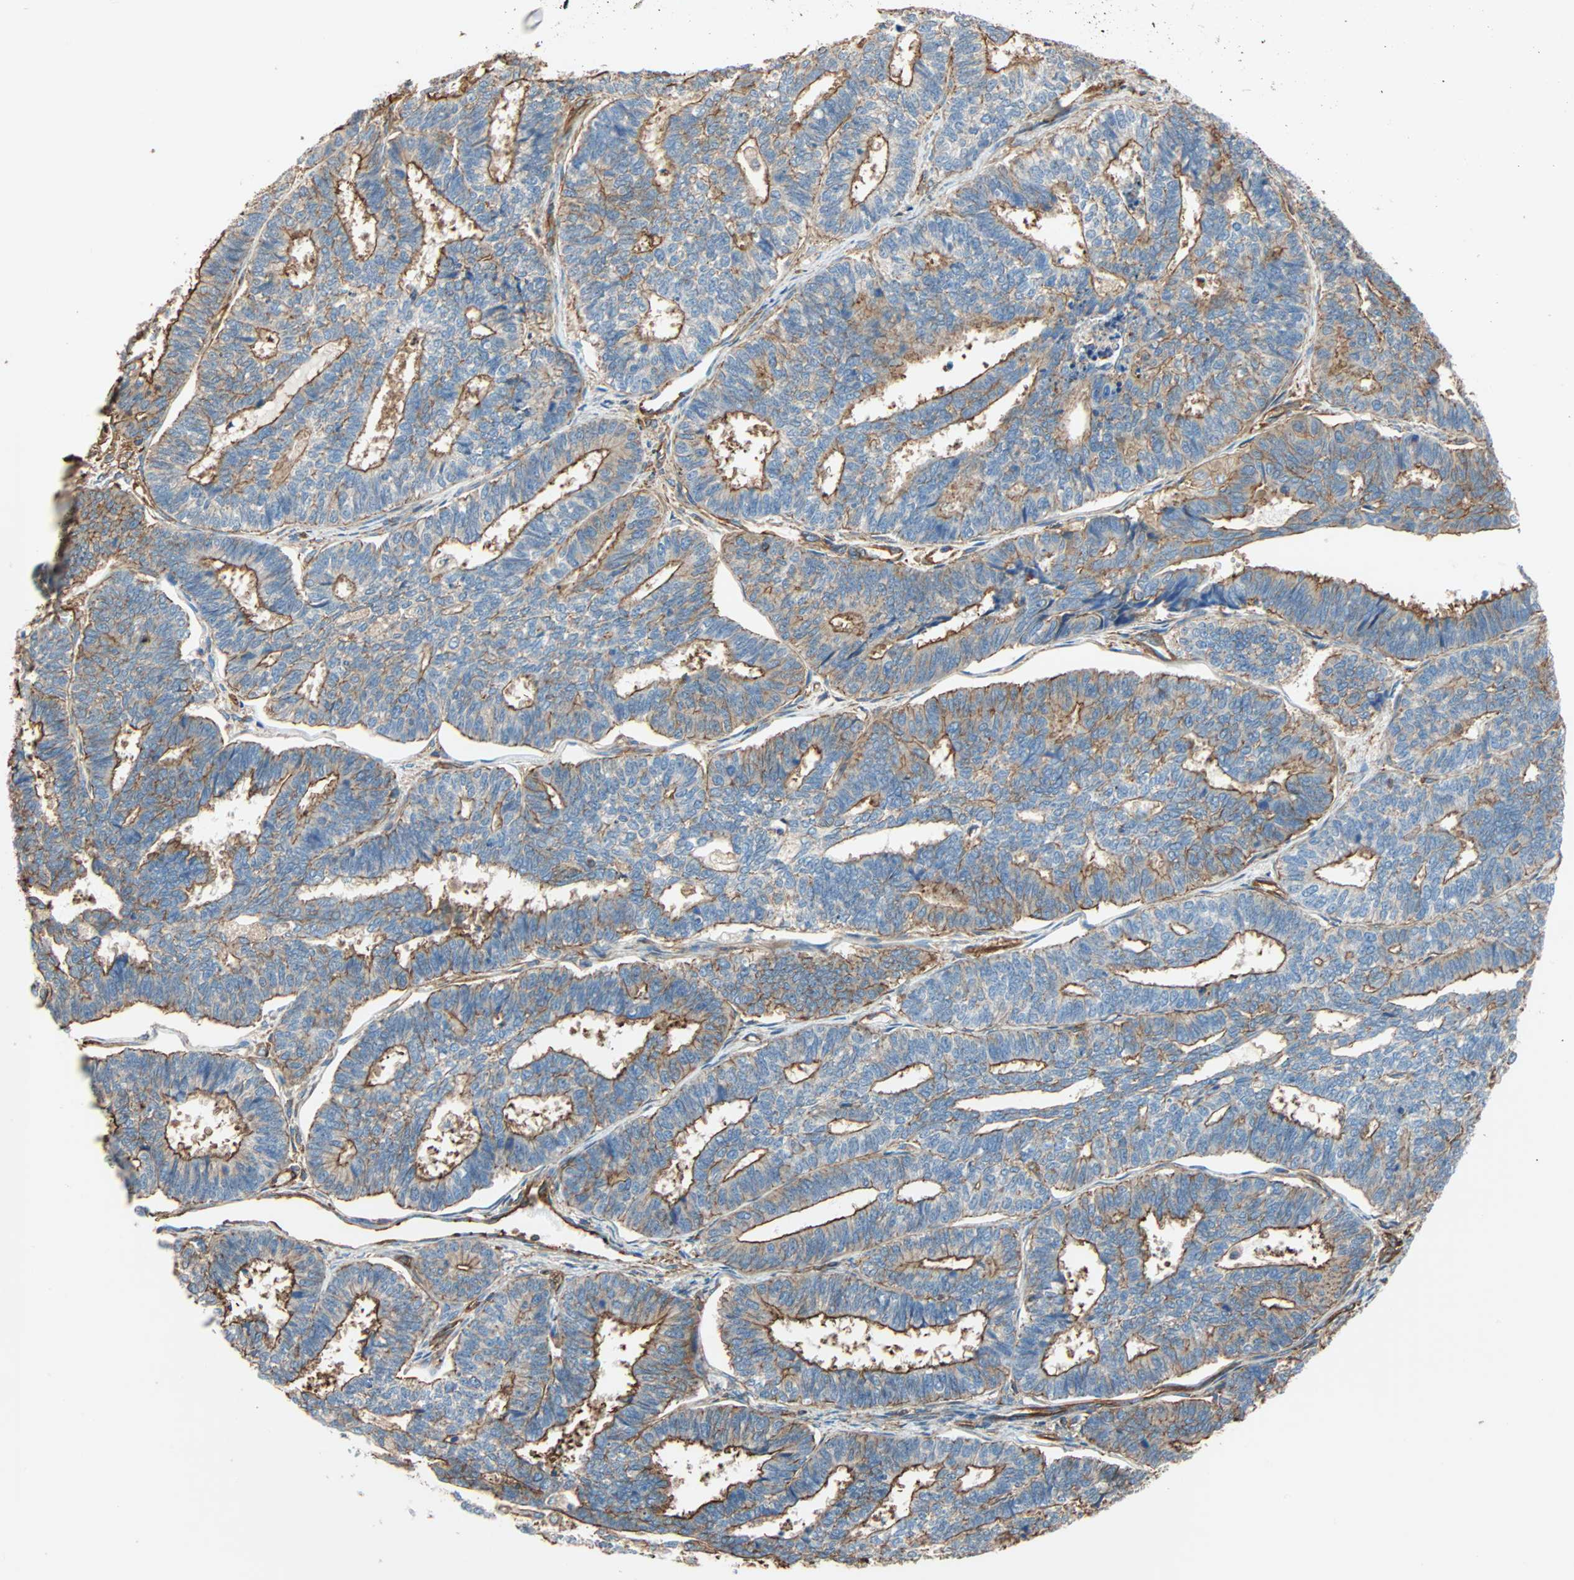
{"staining": {"intensity": "moderate", "quantity": "25%-75%", "location": "cytoplasmic/membranous"}, "tissue": "endometrial cancer", "cell_type": "Tumor cells", "image_type": "cancer", "snomed": [{"axis": "morphology", "description": "Adenocarcinoma, NOS"}, {"axis": "topography", "description": "Endometrium"}], "caption": "Immunohistochemistry of endometrial cancer (adenocarcinoma) demonstrates medium levels of moderate cytoplasmic/membranous staining in approximately 25%-75% of tumor cells.", "gene": "GALNT10", "patient": {"sex": "female", "age": 70}}